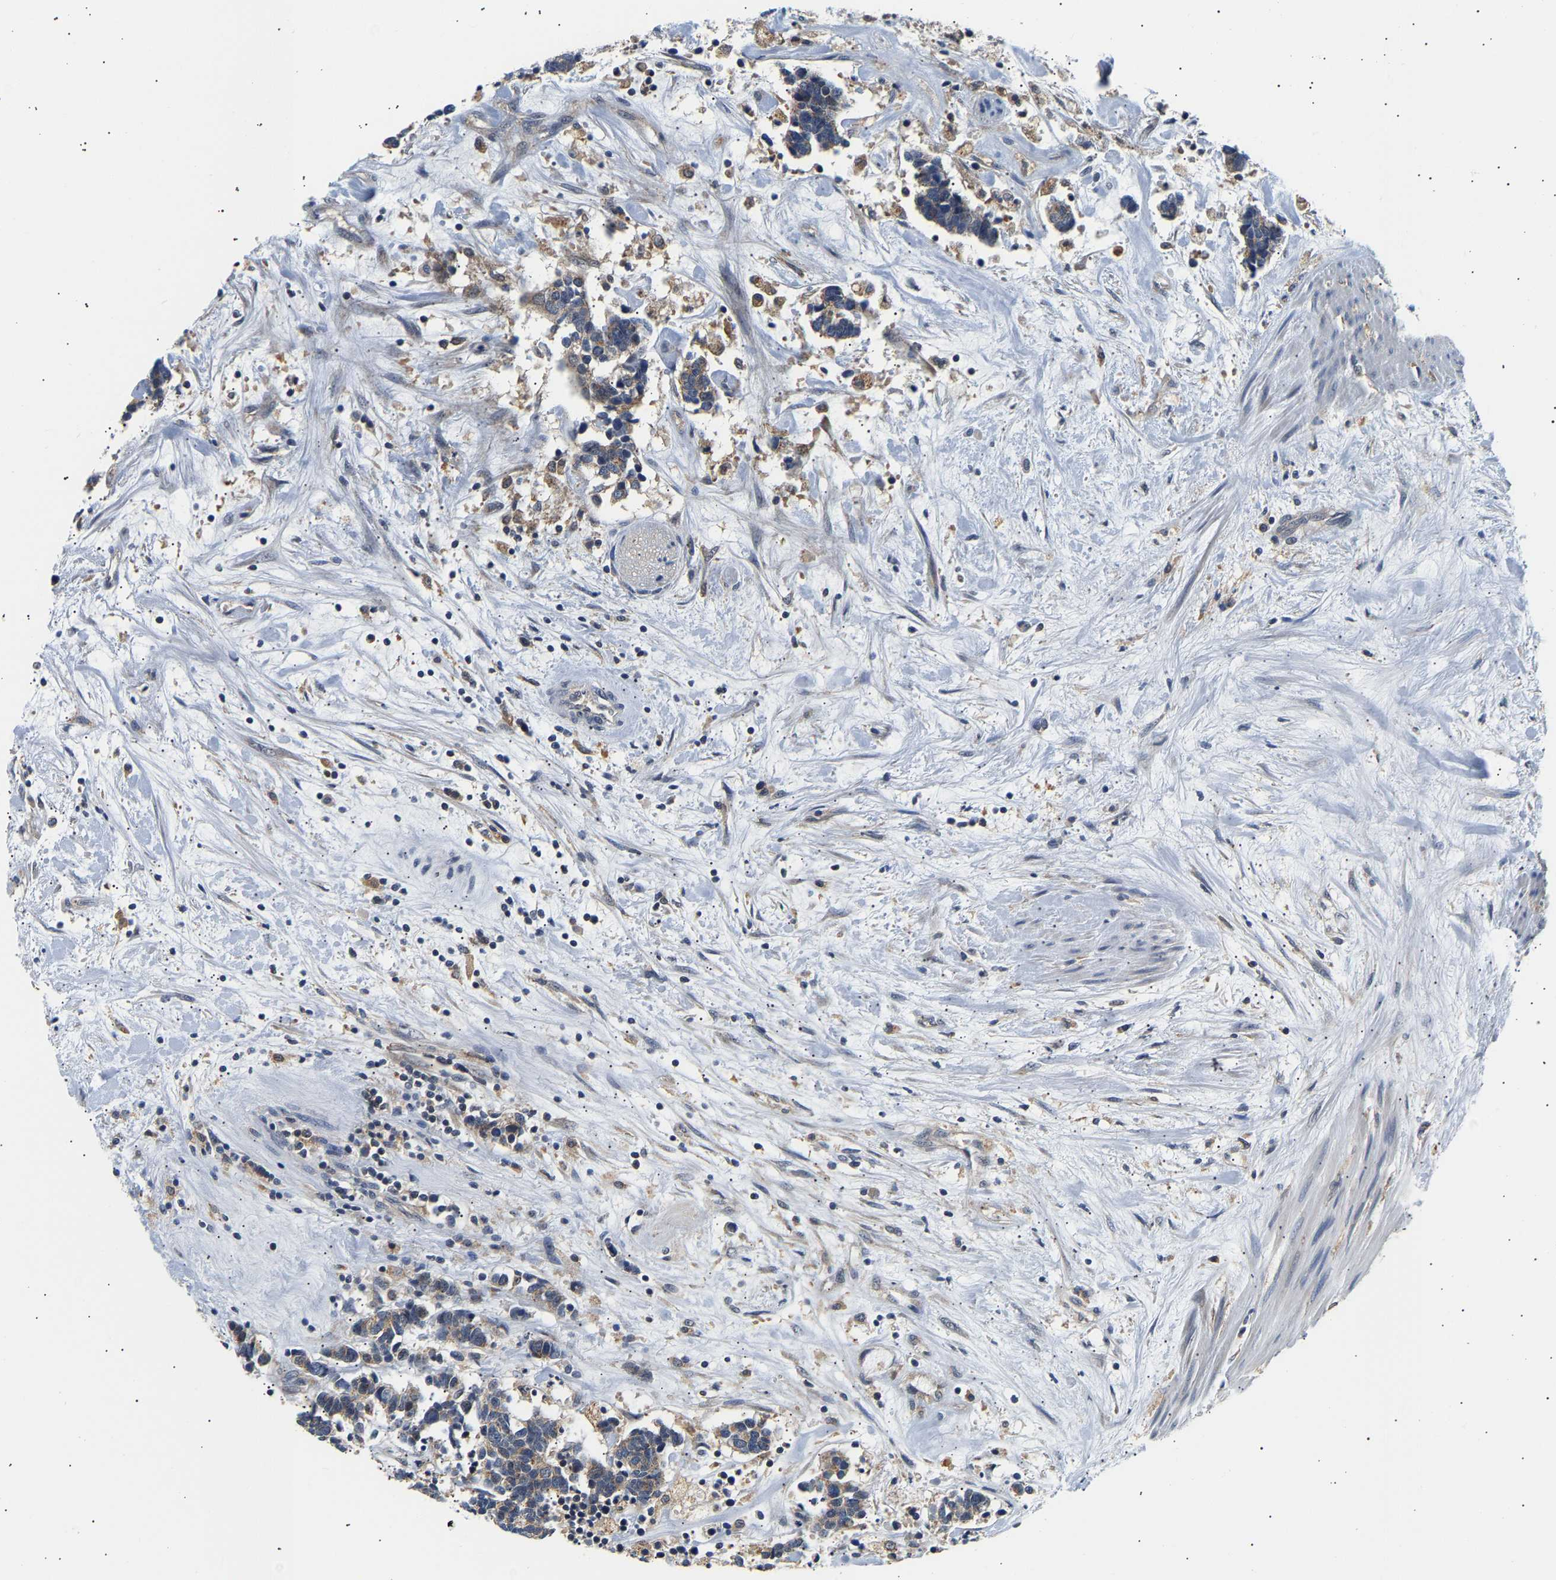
{"staining": {"intensity": "weak", "quantity": ">75%", "location": "cytoplasmic/membranous"}, "tissue": "carcinoid", "cell_type": "Tumor cells", "image_type": "cancer", "snomed": [{"axis": "morphology", "description": "Carcinoma, NOS"}, {"axis": "morphology", "description": "Carcinoid, malignant, NOS"}, {"axis": "topography", "description": "Urinary bladder"}], "caption": "Malignant carcinoid stained with DAB immunohistochemistry shows low levels of weak cytoplasmic/membranous expression in approximately >75% of tumor cells.", "gene": "PPID", "patient": {"sex": "male", "age": 57}}